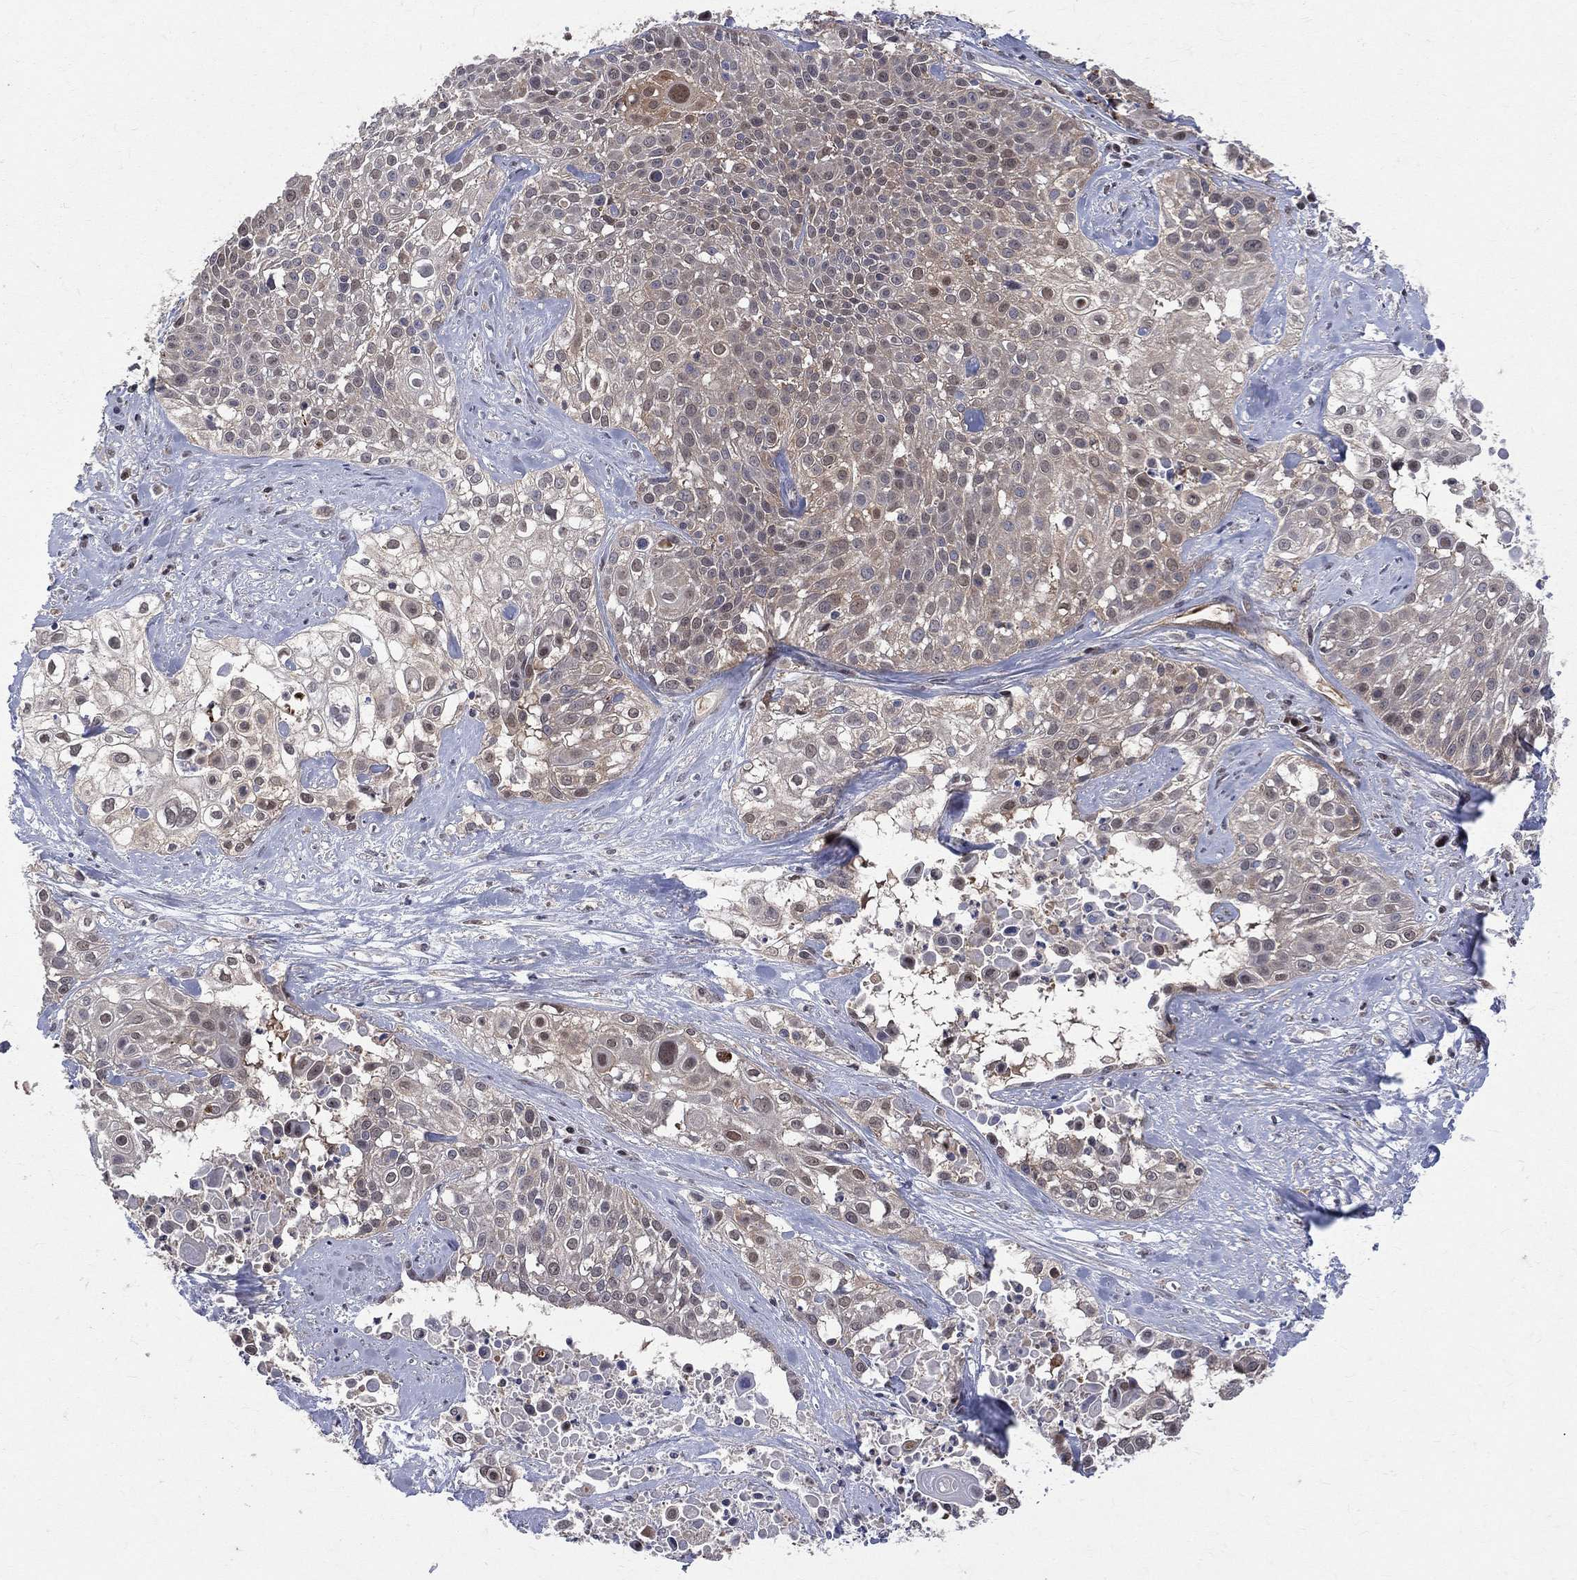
{"staining": {"intensity": "moderate", "quantity": "<25%", "location": "nuclear"}, "tissue": "cervical cancer", "cell_type": "Tumor cells", "image_type": "cancer", "snomed": [{"axis": "morphology", "description": "Squamous cell carcinoma, NOS"}, {"axis": "topography", "description": "Cervix"}], "caption": "A low amount of moderate nuclear positivity is present in approximately <25% of tumor cells in cervical squamous cell carcinoma tissue.", "gene": "GMPR2", "patient": {"sex": "female", "age": 39}}